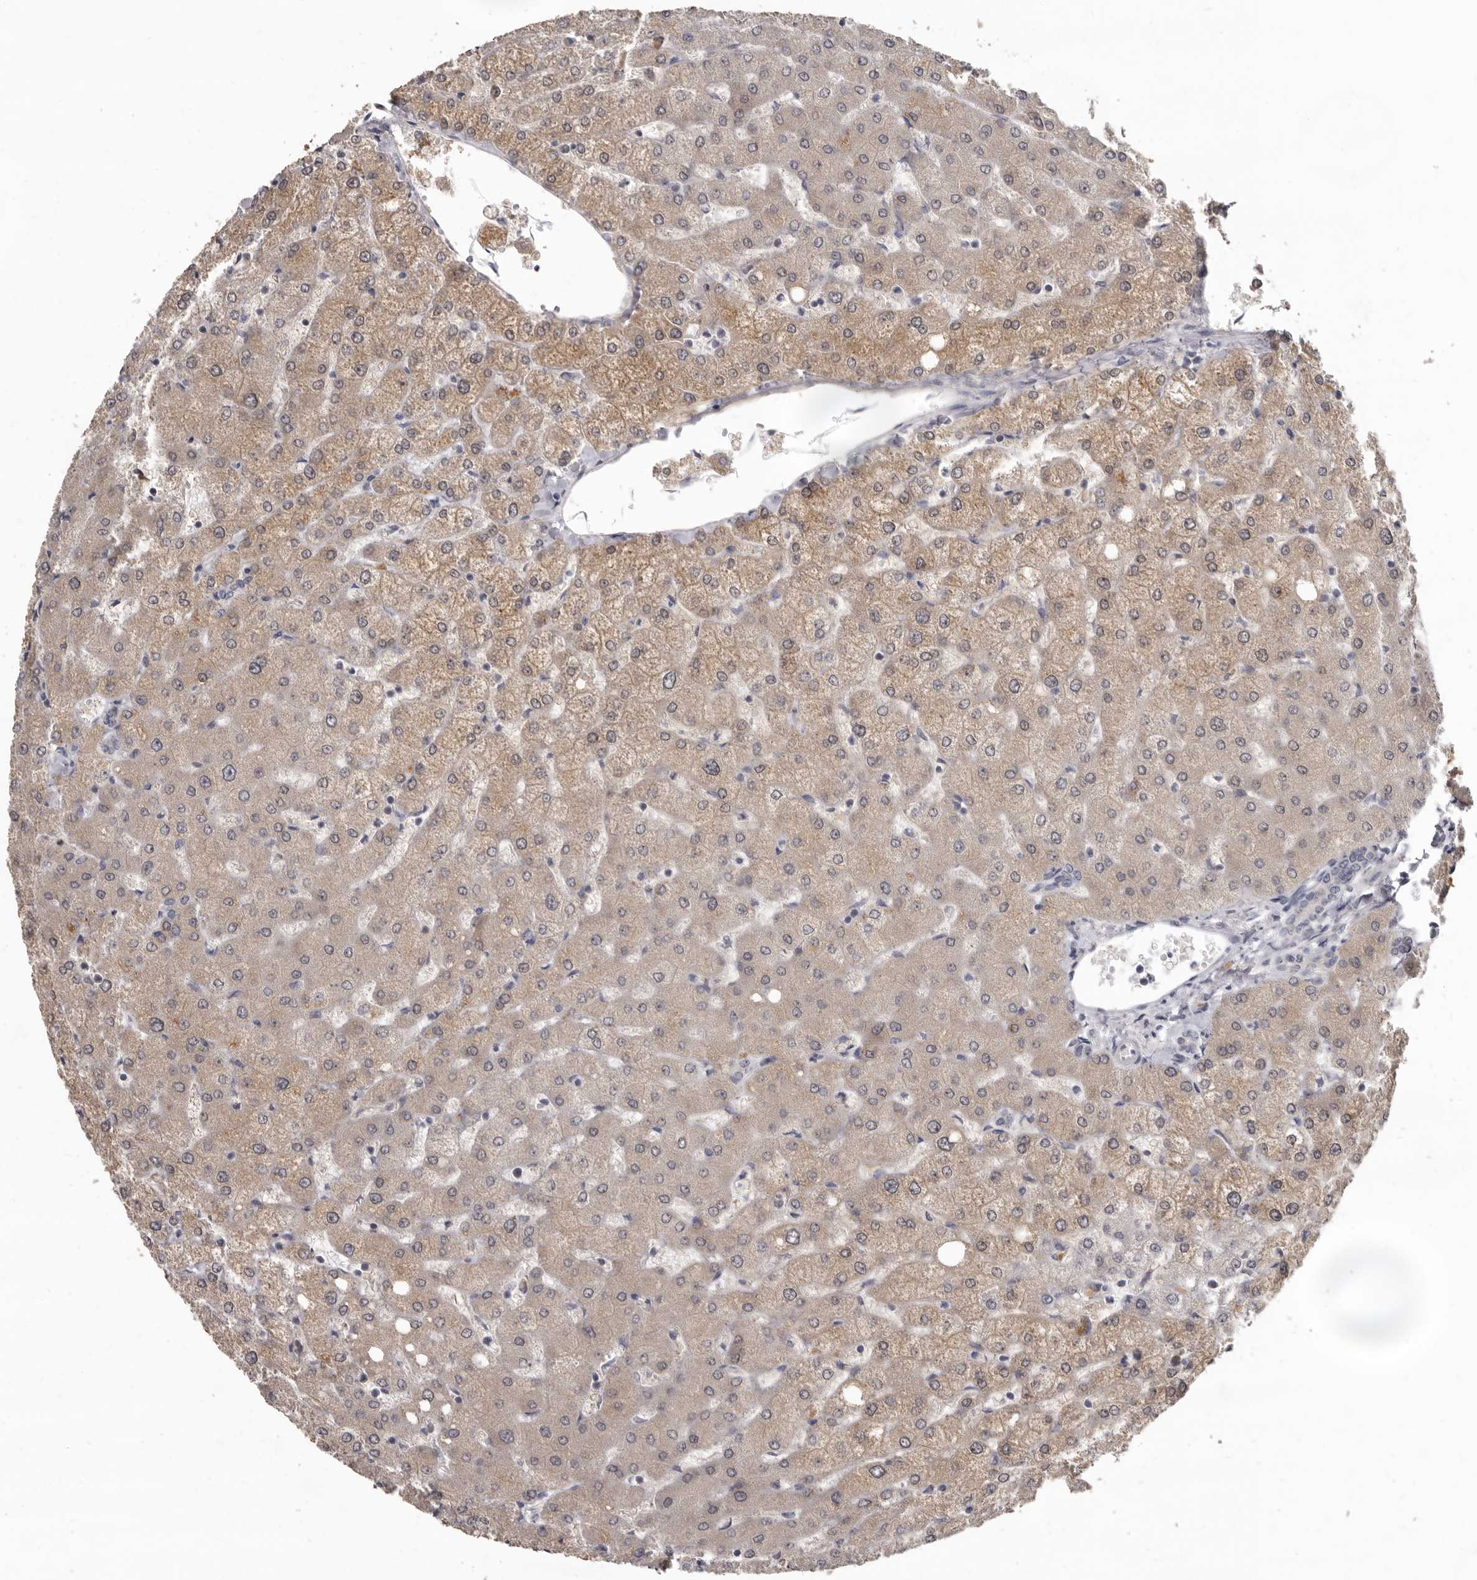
{"staining": {"intensity": "negative", "quantity": "none", "location": "none"}, "tissue": "liver", "cell_type": "Cholangiocytes", "image_type": "normal", "snomed": [{"axis": "morphology", "description": "Normal tissue, NOS"}, {"axis": "topography", "description": "Liver"}], "caption": "IHC histopathology image of unremarkable human liver stained for a protein (brown), which demonstrates no staining in cholangiocytes.", "gene": "SULT1E1", "patient": {"sex": "female", "age": 54}}